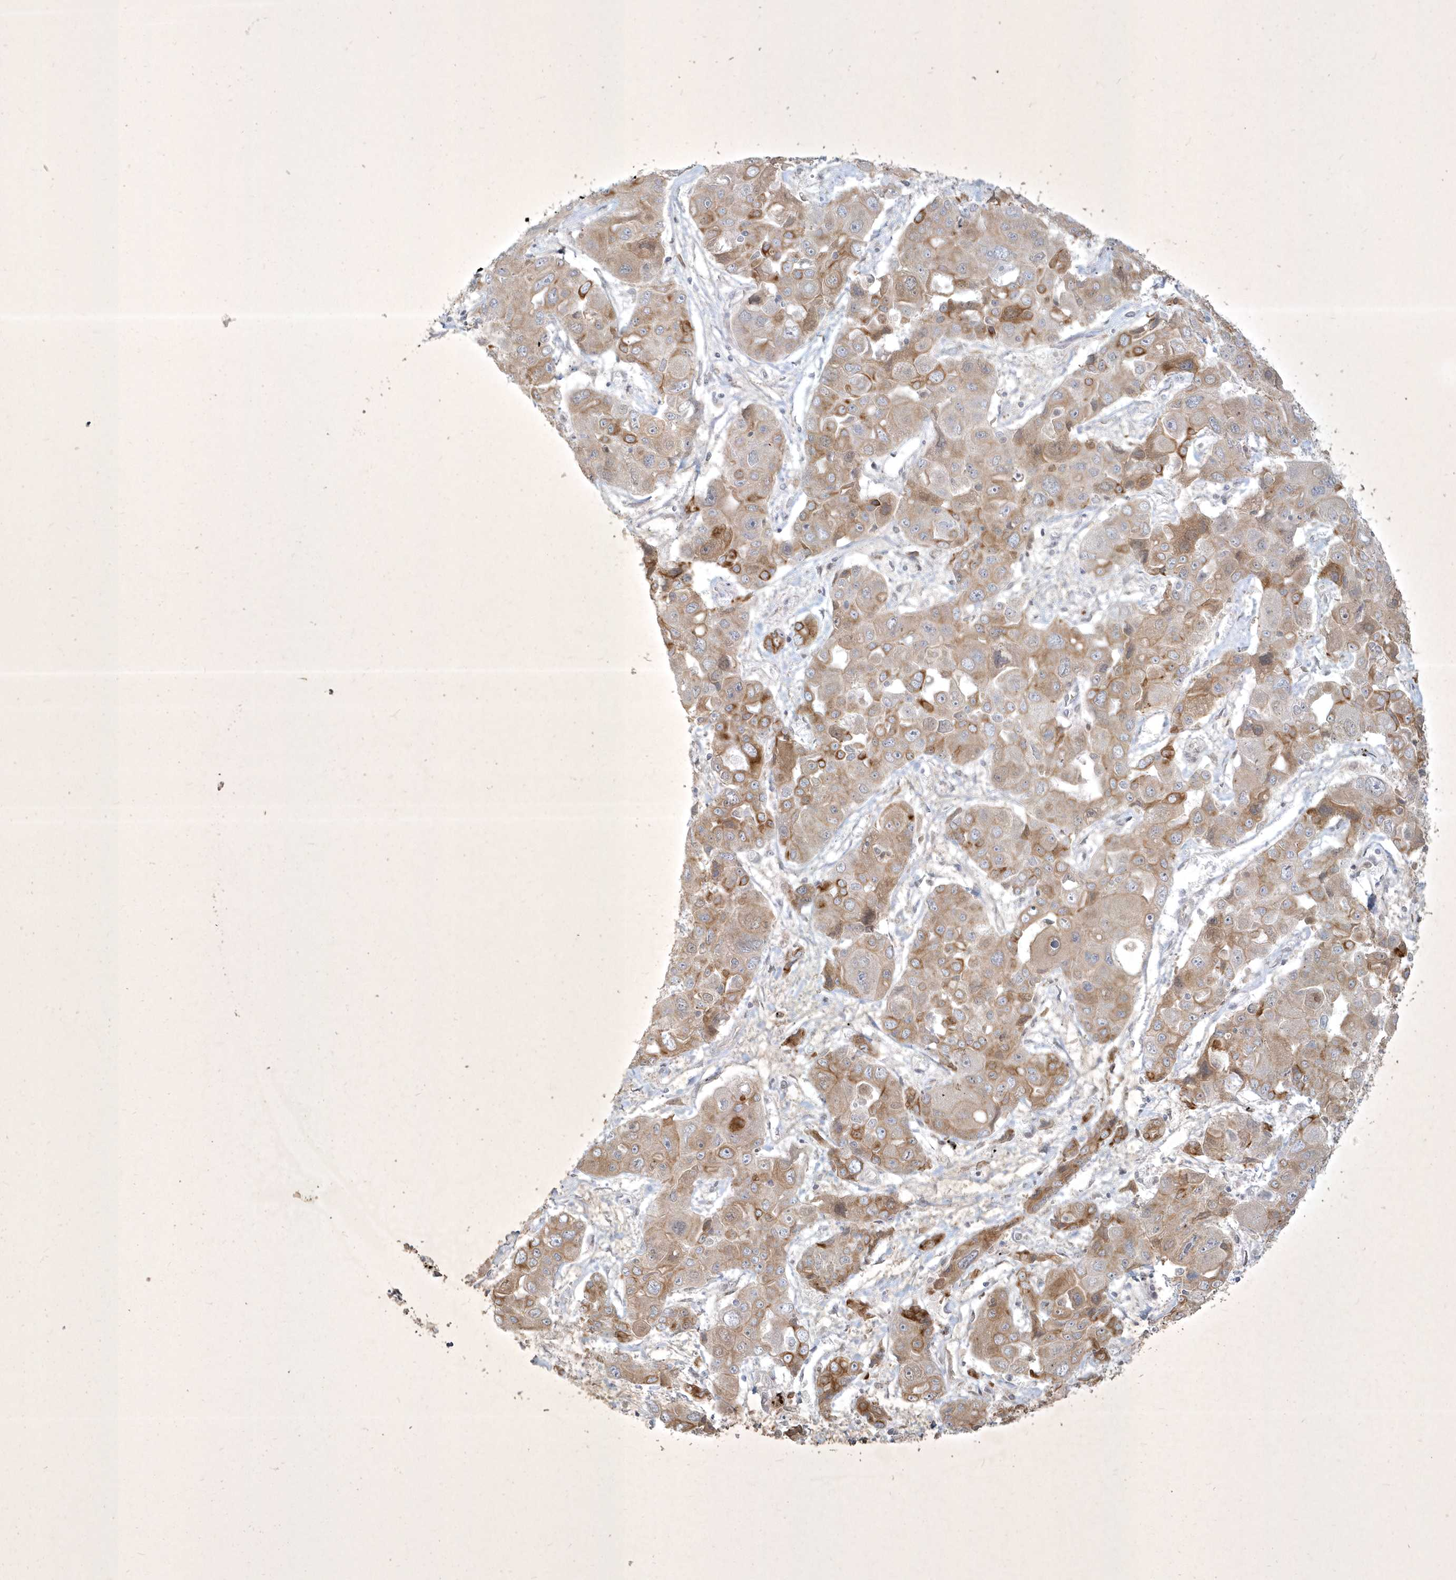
{"staining": {"intensity": "moderate", "quantity": "25%-75%", "location": "cytoplasmic/membranous"}, "tissue": "liver cancer", "cell_type": "Tumor cells", "image_type": "cancer", "snomed": [{"axis": "morphology", "description": "Cholangiocarcinoma"}, {"axis": "topography", "description": "Liver"}], "caption": "Liver cancer (cholangiocarcinoma) stained for a protein demonstrates moderate cytoplasmic/membranous positivity in tumor cells.", "gene": "BOD1", "patient": {"sex": "male", "age": 67}}